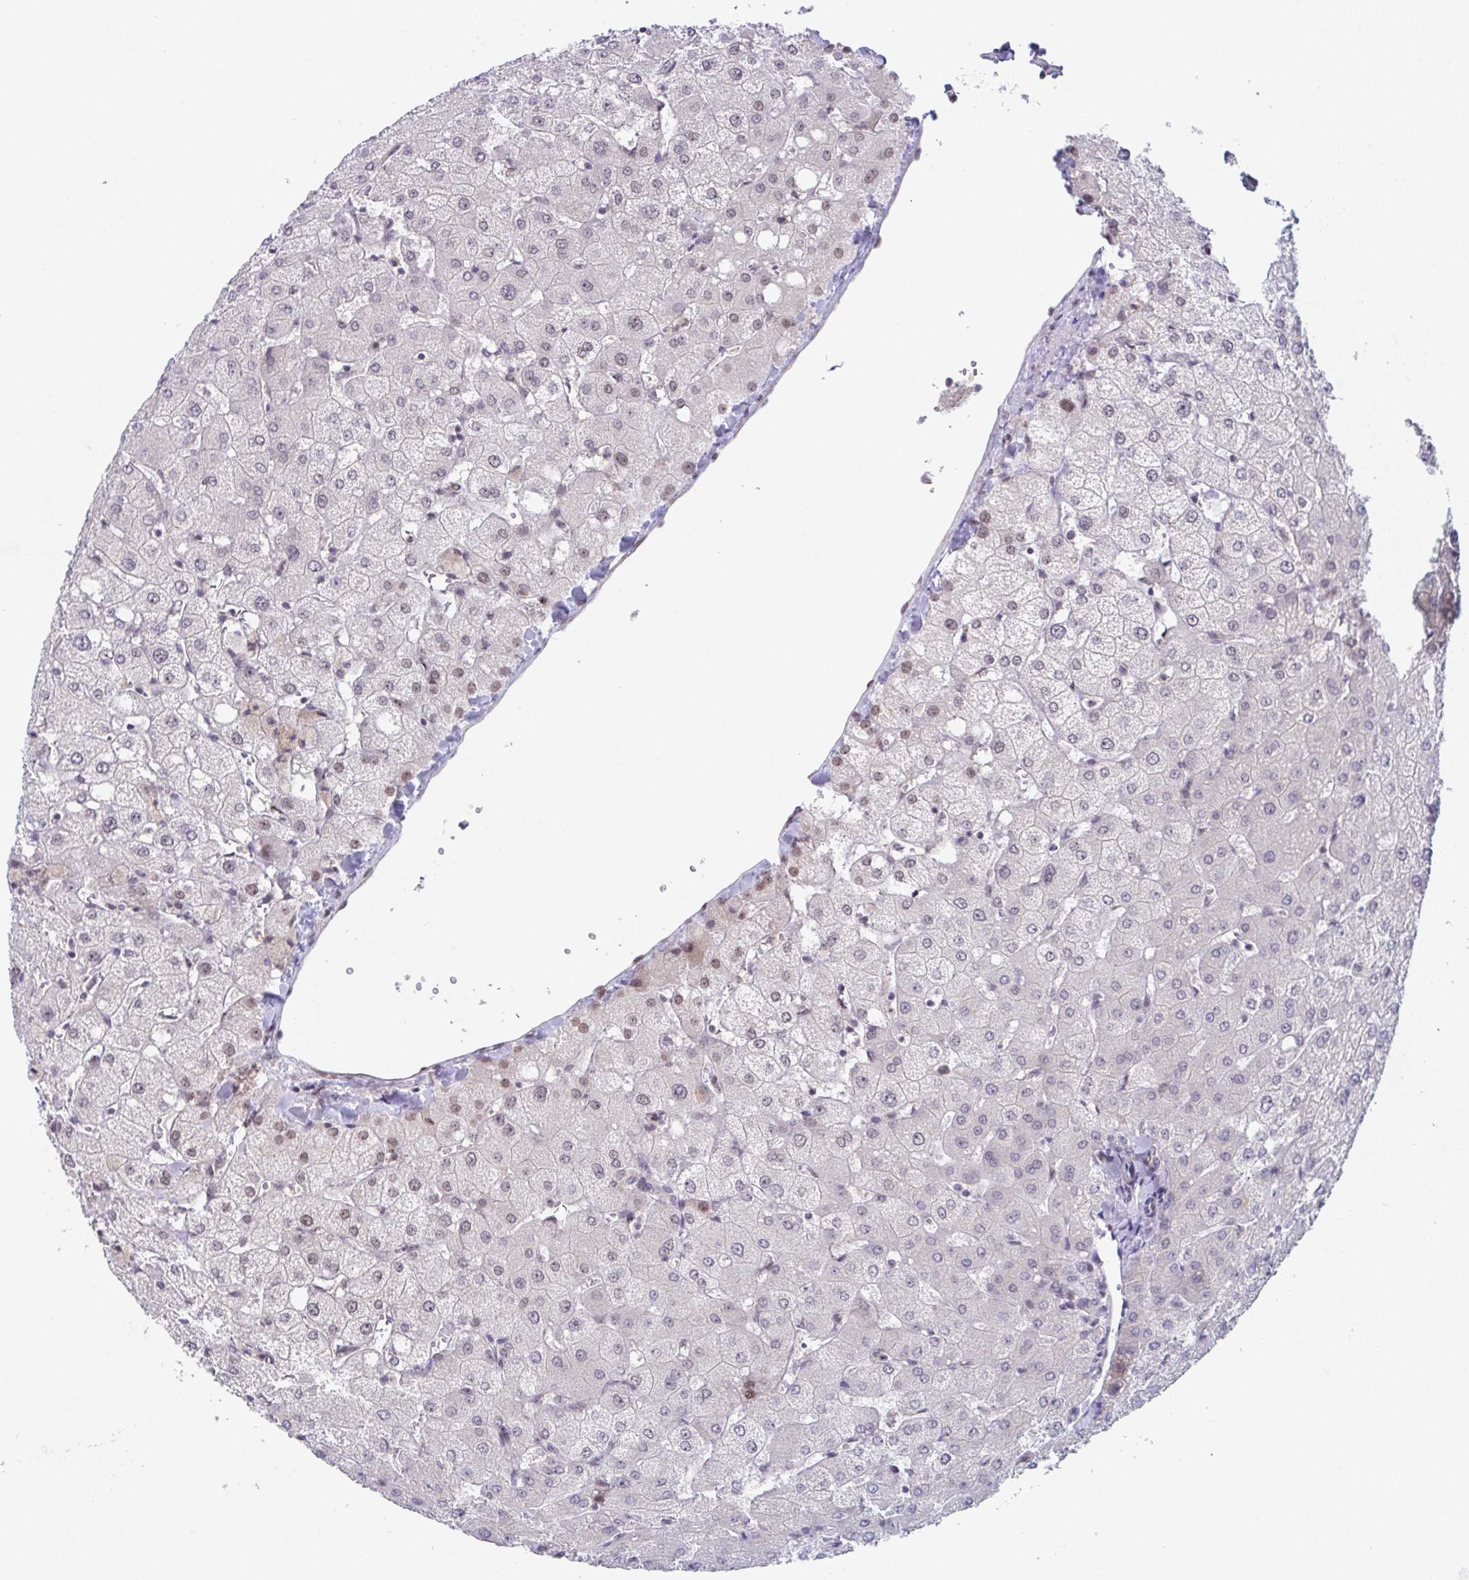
{"staining": {"intensity": "negative", "quantity": "none", "location": "none"}, "tissue": "liver", "cell_type": "Cholangiocytes", "image_type": "normal", "snomed": [{"axis": "morphology", "description": "Normal tissue, NOS"}, {"axis": "topography", "description": "Liver"}], "caption": "Cholangiocytes show no significant protein staining in benign liver. (DAB immunohistochemistry (IHC) with hematoxylin counter stain).", "gene": "RBM18", "patient": {"sex": "female", "age": 54}}